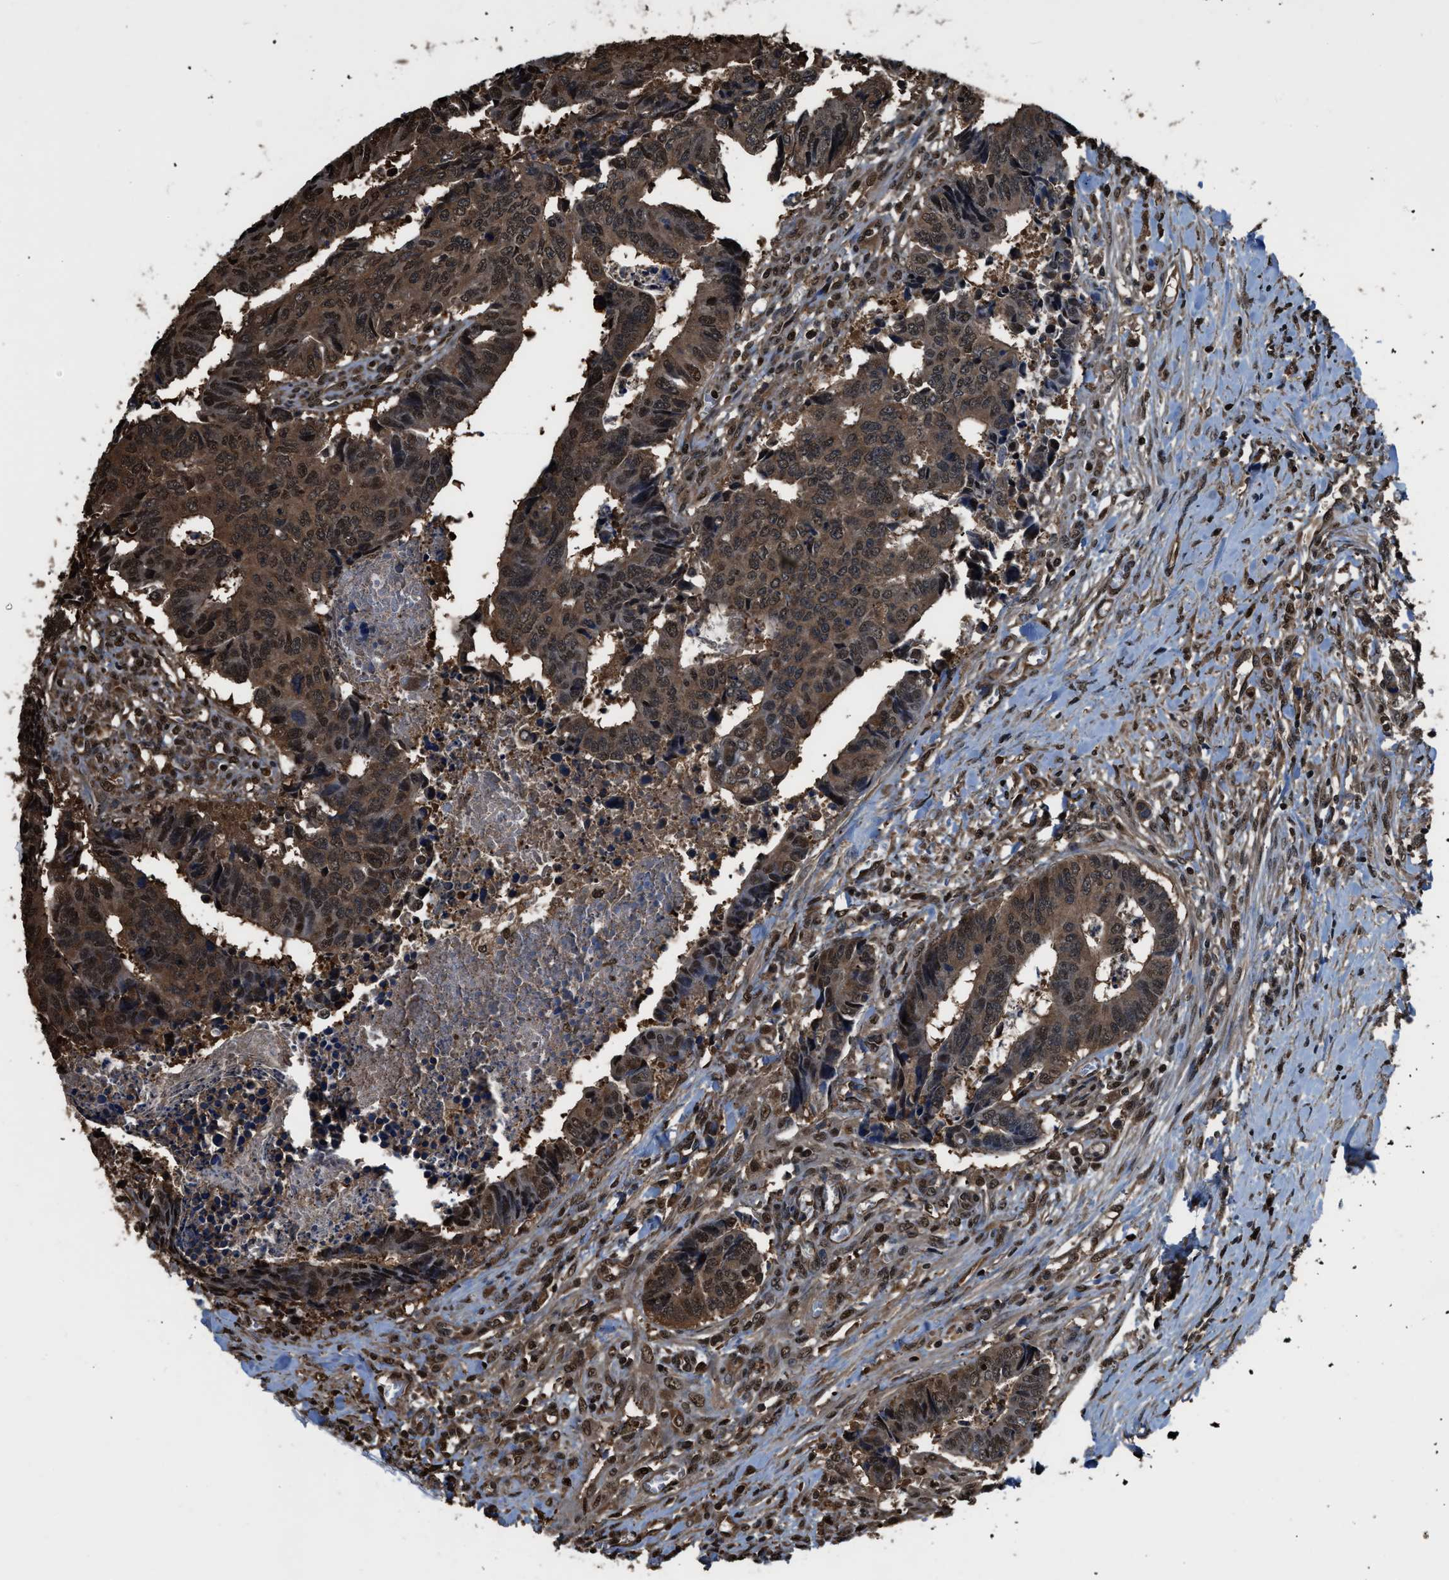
{"staining": {"intensity": "moderate", "quantity": ">75%", "location": "cytoplasmic/membranous,nuclear"}, "tissue": "colorectal cancer", "cell_type": "Tumor cells", "image_type": "cancer", "snomed": [{"axis": "morphology", "description": "Adenocarcinoma, NOS"}, {"axis": "topography", "description": "Rectum"}], "caption": "Human colorectal cancer stained with a brown dye shows moderate cytoplasmic/membranous and nuclear positive positivity in about >75% of tumor cells.", "gene": "FNTA", "patient": {"sex": "male", "age": 84}}